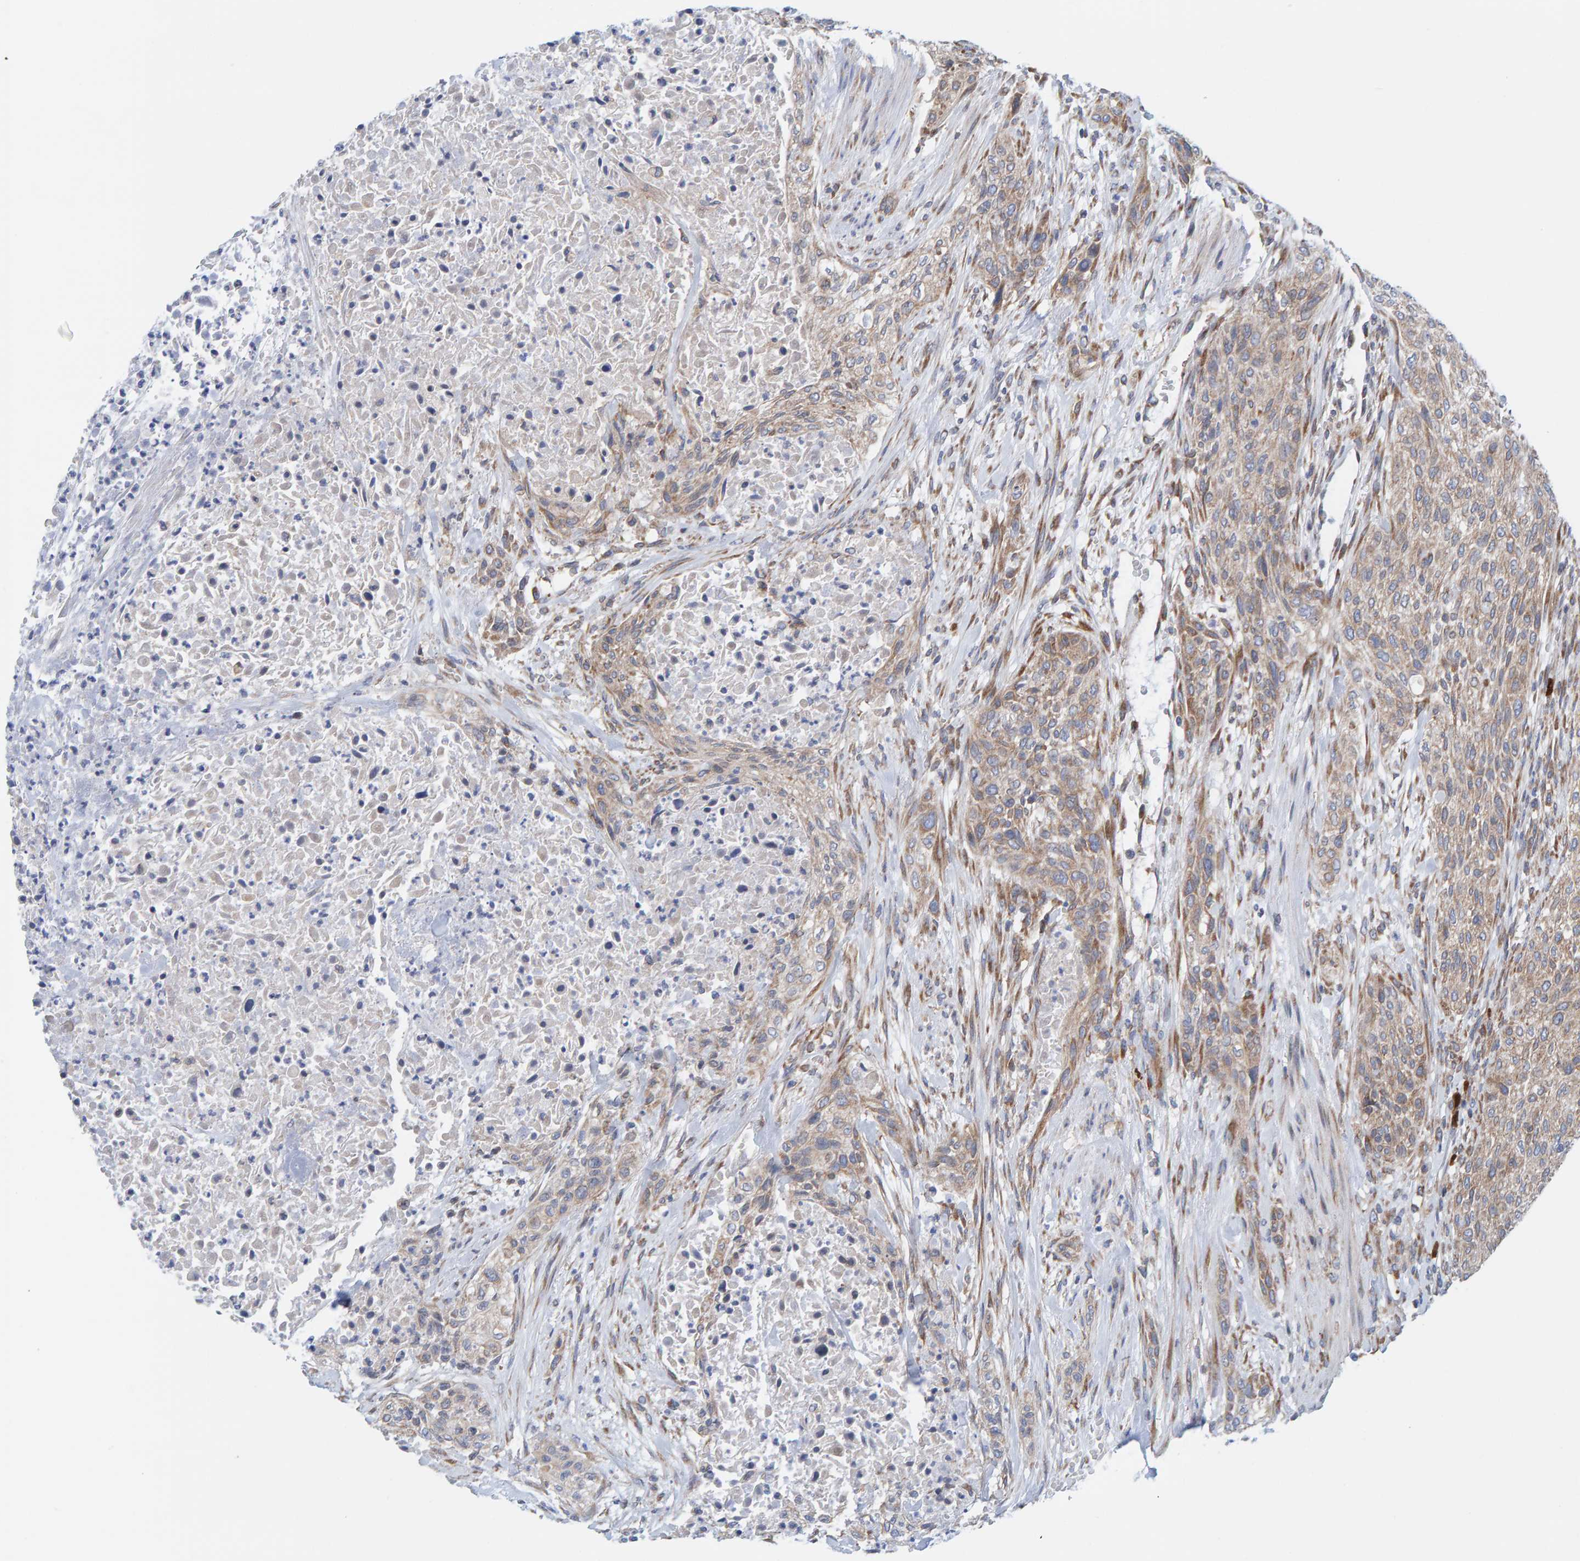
{"staining": {"intensity": "weak", "quantity": ">75%", "location": "cytoplasmic/membranous"}, "tissue": "urothelial cancer", "cell_type": "Tumor cells", "image_type": "cancer", "snomed": [{"axis": "morphology", "description": "Urothelial carcinoma, Low grade"}, {"axis": "morphology", "description": "Urothelial carcinoma, High grade"}, {"axis": "topography", "description": "Urinary bladder"}], "caption": "The photomicrograph displays staining of urothelial cancer, revealing weak cytoplasmic/membranous protein positivity (brown color) within tumor cells.", "gene": "CDK5RAP3", "patient": {"sex": "male", "age": 35}}